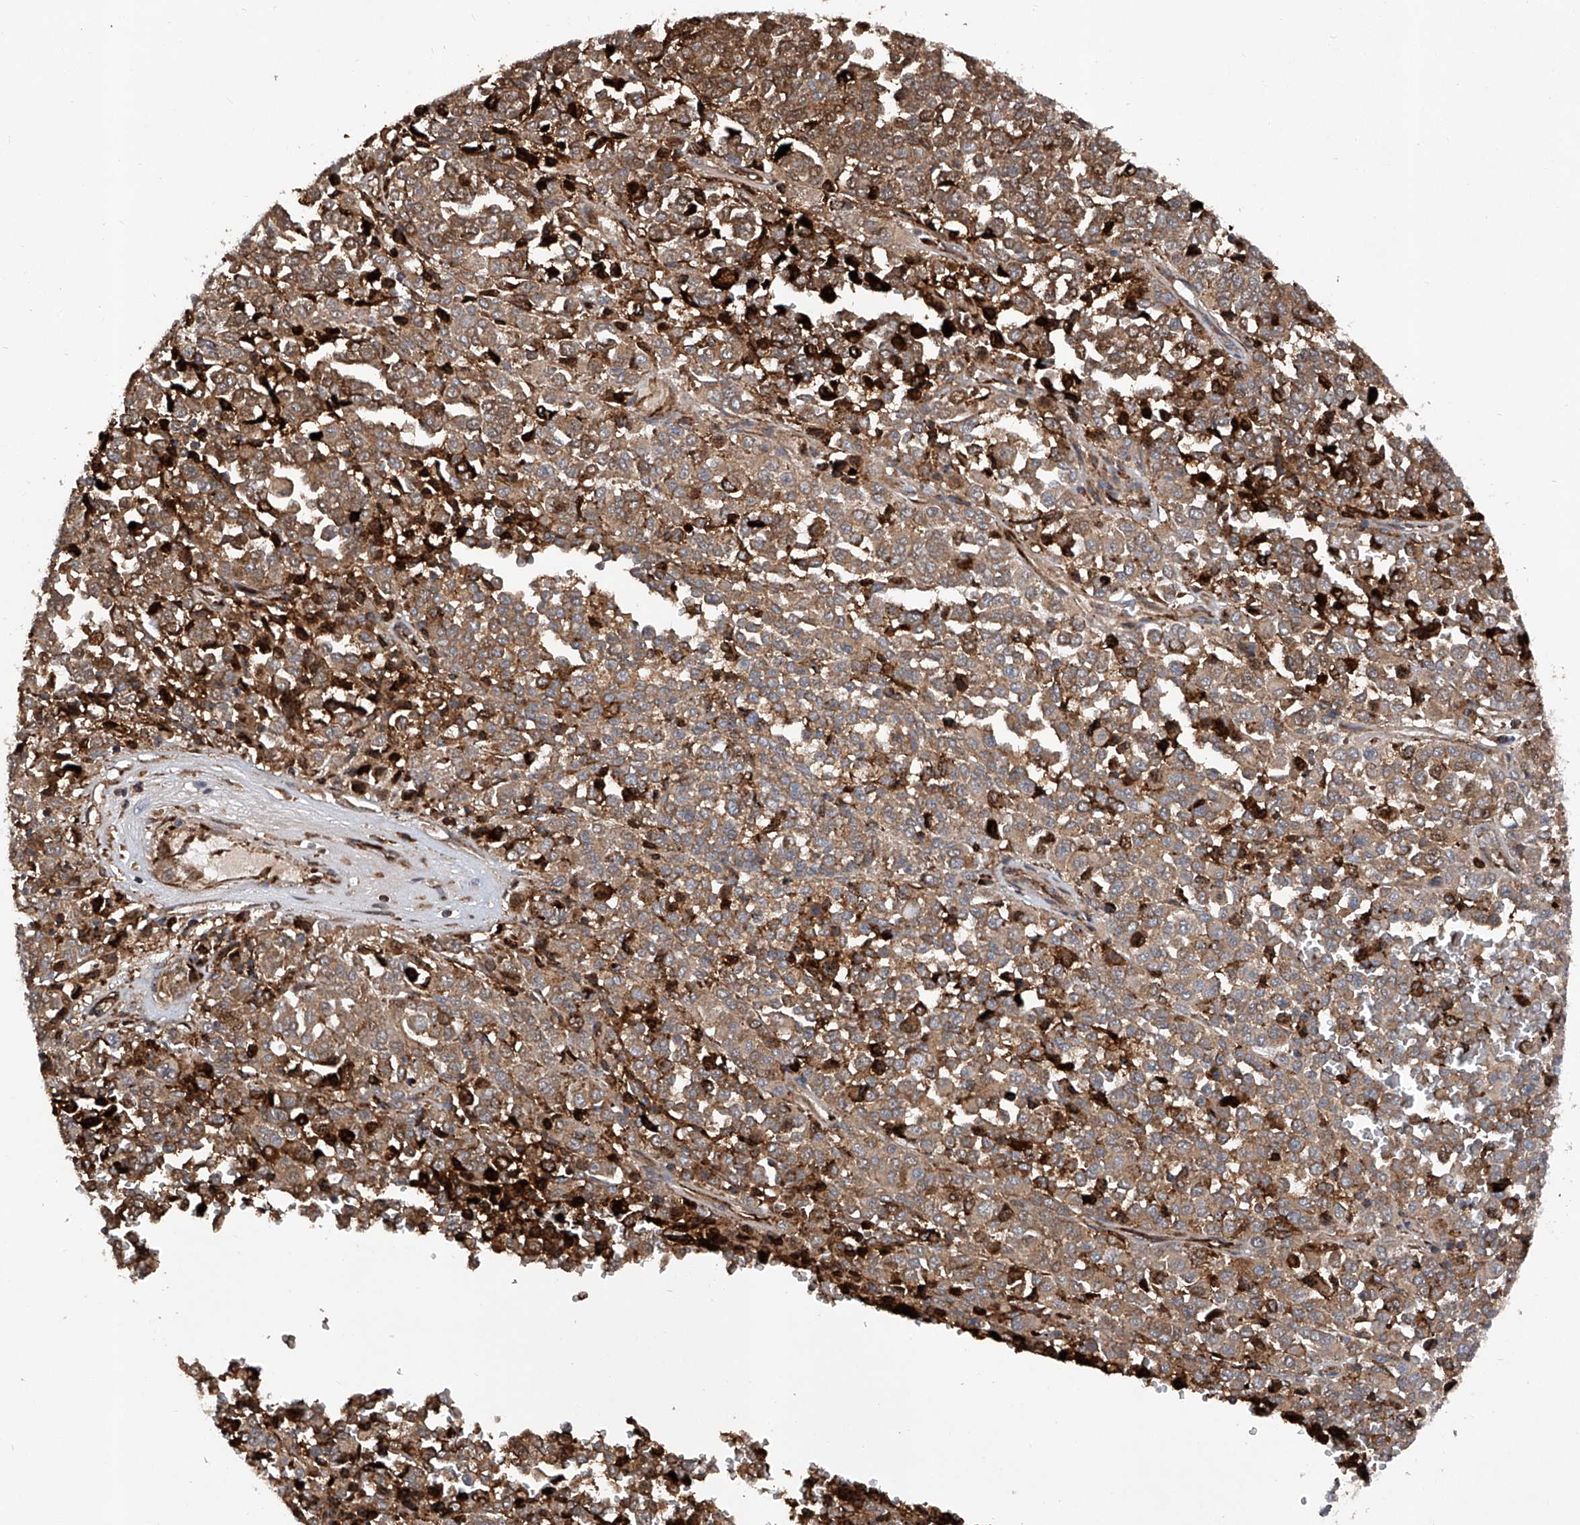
{"staining": {"intensity": "moderate", "quantity": ">75%", "location": "cytoplasmic/membranous"}, "tissue": "melanoma", "cell_type": "Tumor cells", "image_type": "cancer", "snomed": [{"axis": "morphology", "description": "Malignant melanoma, Metastatic site"}, {"axis": "topography", "description": "Pancreas"}], "caption": "Protein positivity by immunohistochemistry shows moderate cytoplasmic/membranous expression in about >75% of tumor cells in melanoma.", "gene": "SMAP1", "patient": {"sex": "female", "age": 30}}